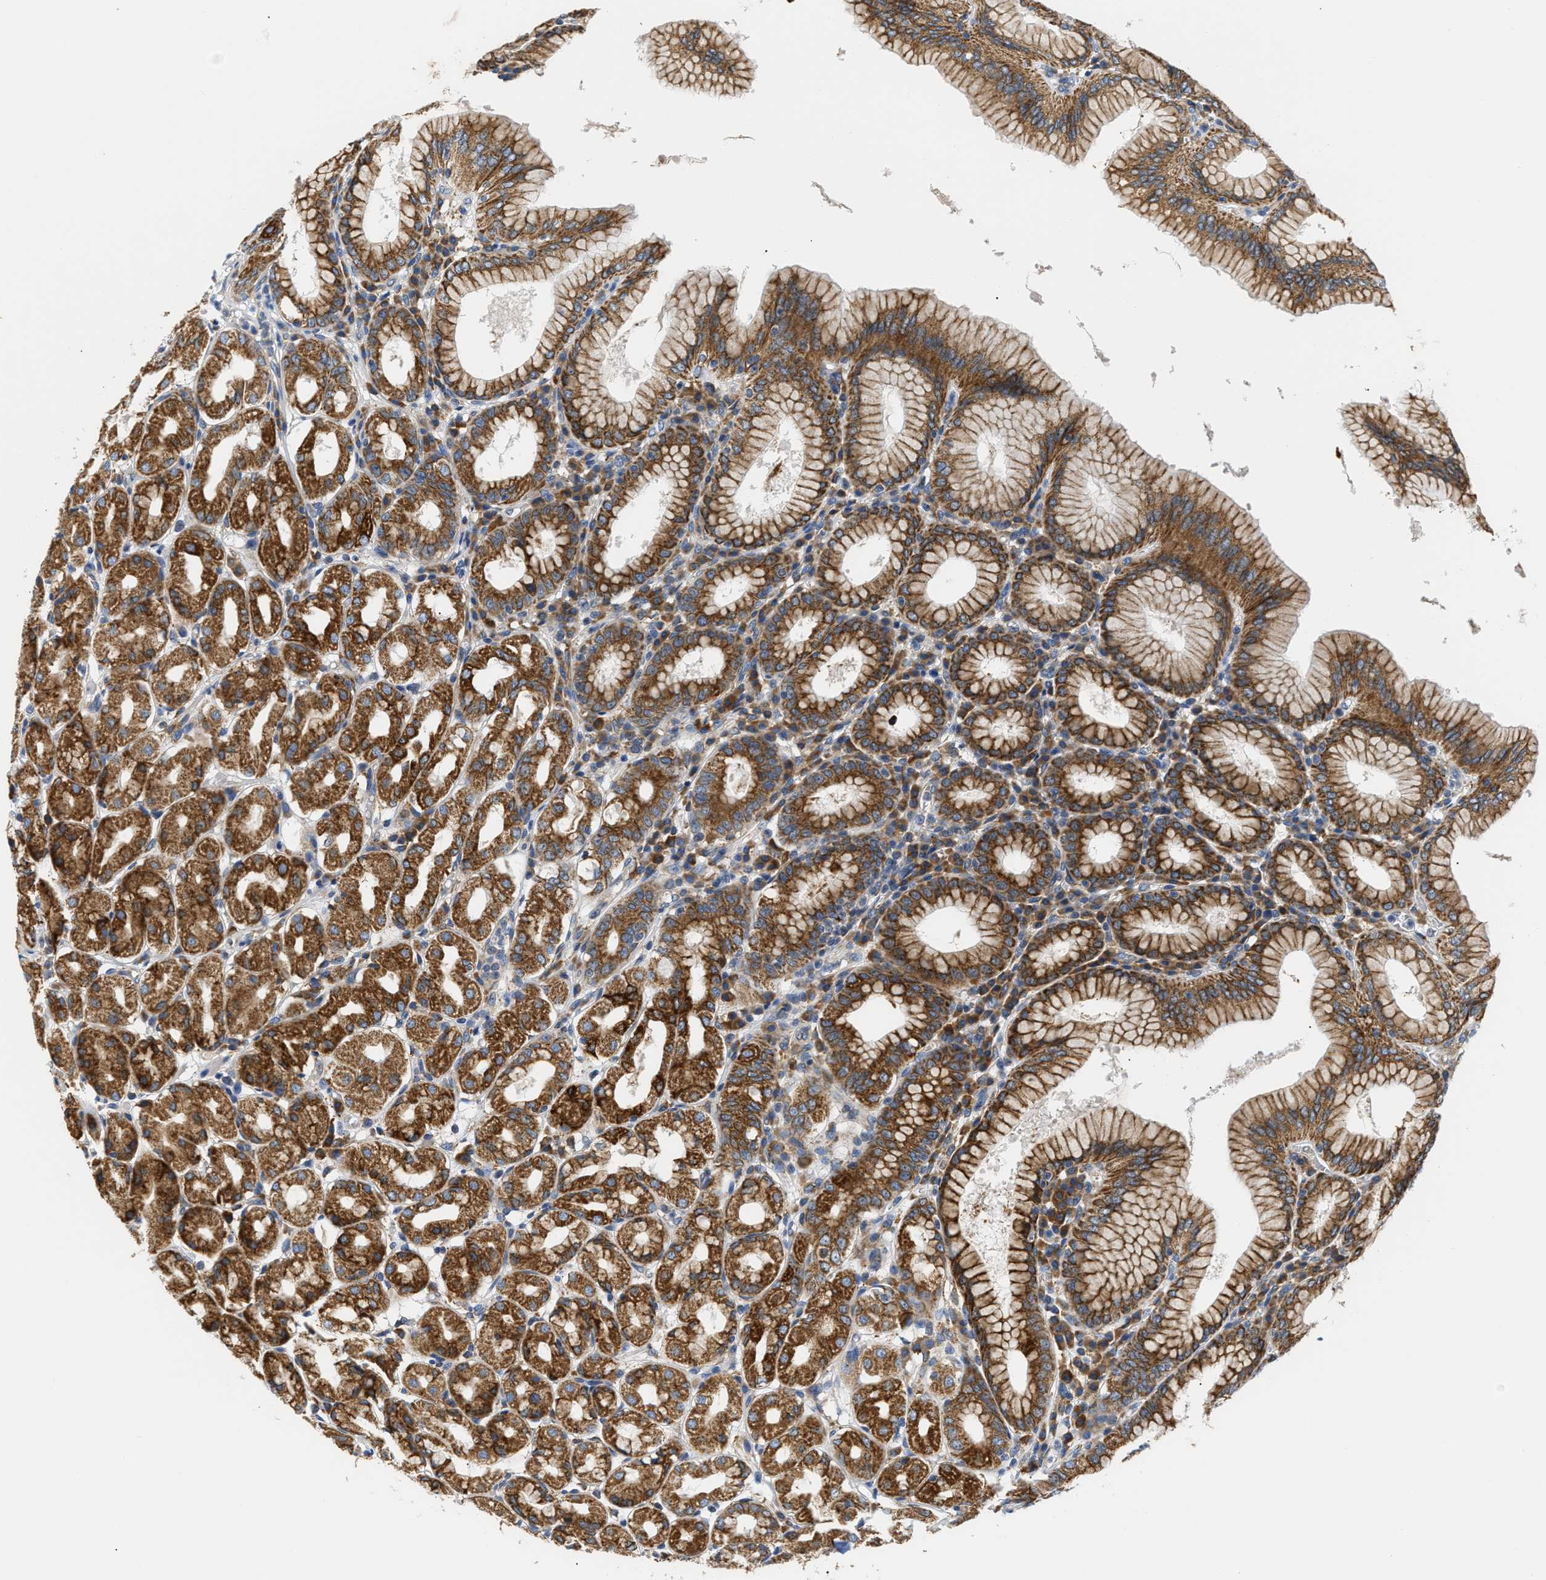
{"staining": {"intensity": "strong", "quantity": ">75%", "location": "cytoplasmic/membranous"}, "tissue": "stomach", "cell_type": "Glandular cells", "image_type": "normal", "snomed": [{"axis": "morphology", "description": "Normal tissue, NOS"}, {"axis": "topography", "description": "Stomach"}, {"axis": "topography", "description": "Stomach, lower"}], "caption": "Stomach stained for a protein (brown) reveals strong cytoplasmic/membranous positive expression in approximately >75% of glandular cells.", "gene": "HDHD3", "patient": {"sex": "female", "age": 56}}